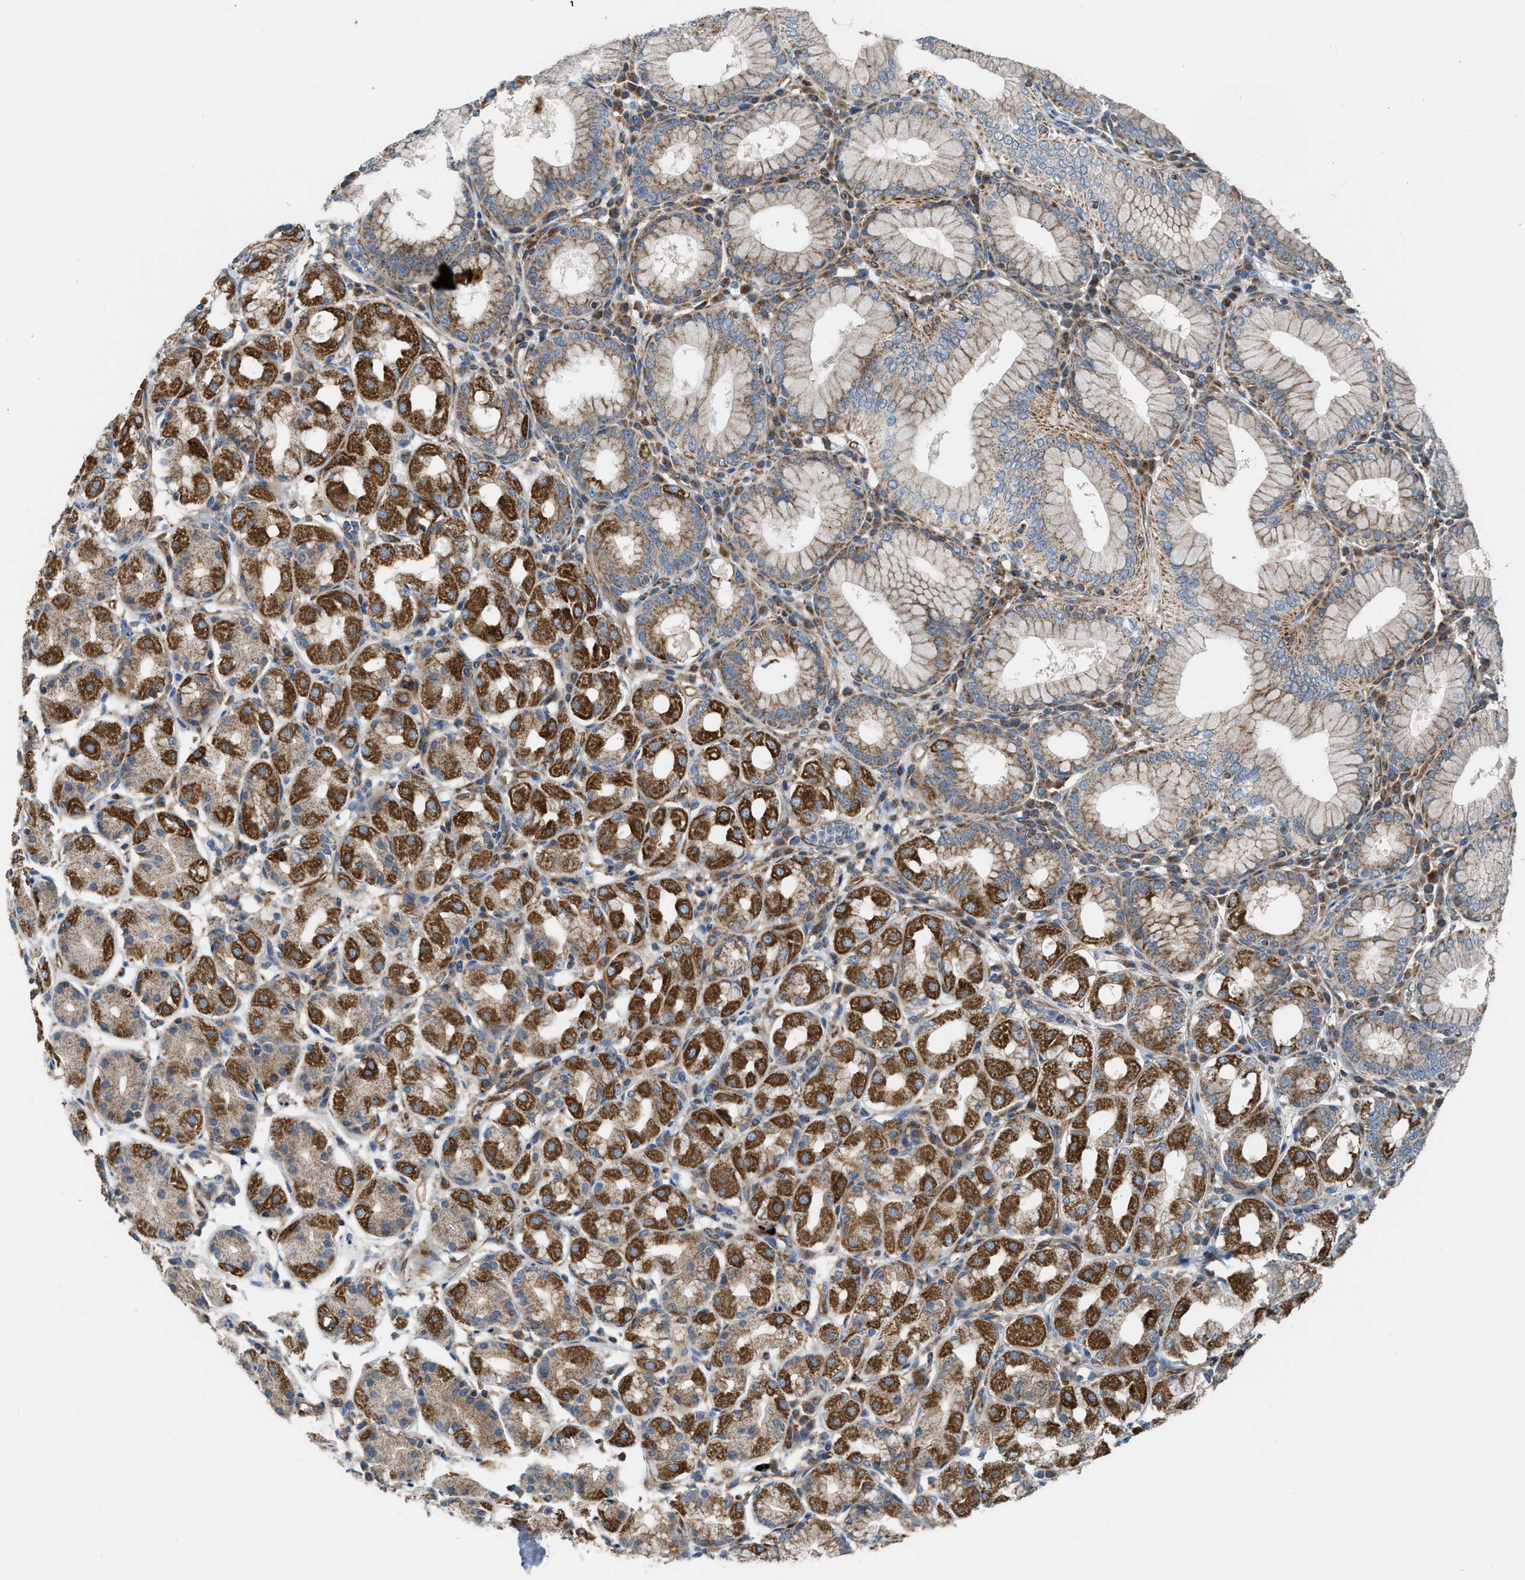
{"staining": {"intensity": "strong", "quantity": ">75%", "location": "cytoplasmic/membranous"}, "tissue": "stomach", "cell_type": "Glandular cells", "image_type": "normal", "snomed": [{"axis": "morphology", "description": "Normal tissue, NOS"}, {"axis": "topography", "description": "Stomach"}, {"axis": "topography", "description": "Stomach, lower"}], "caption": "Stomach was stained to show a protein in brown. There is high levels of strong cytoplasmic/membranous expression in about >75% of glandular cells. (DAB IHC, brown staining for protein, blue staining for nuclei).", "gene": "SLC10A3", "patient": {"sex": "female", "age": 56}}